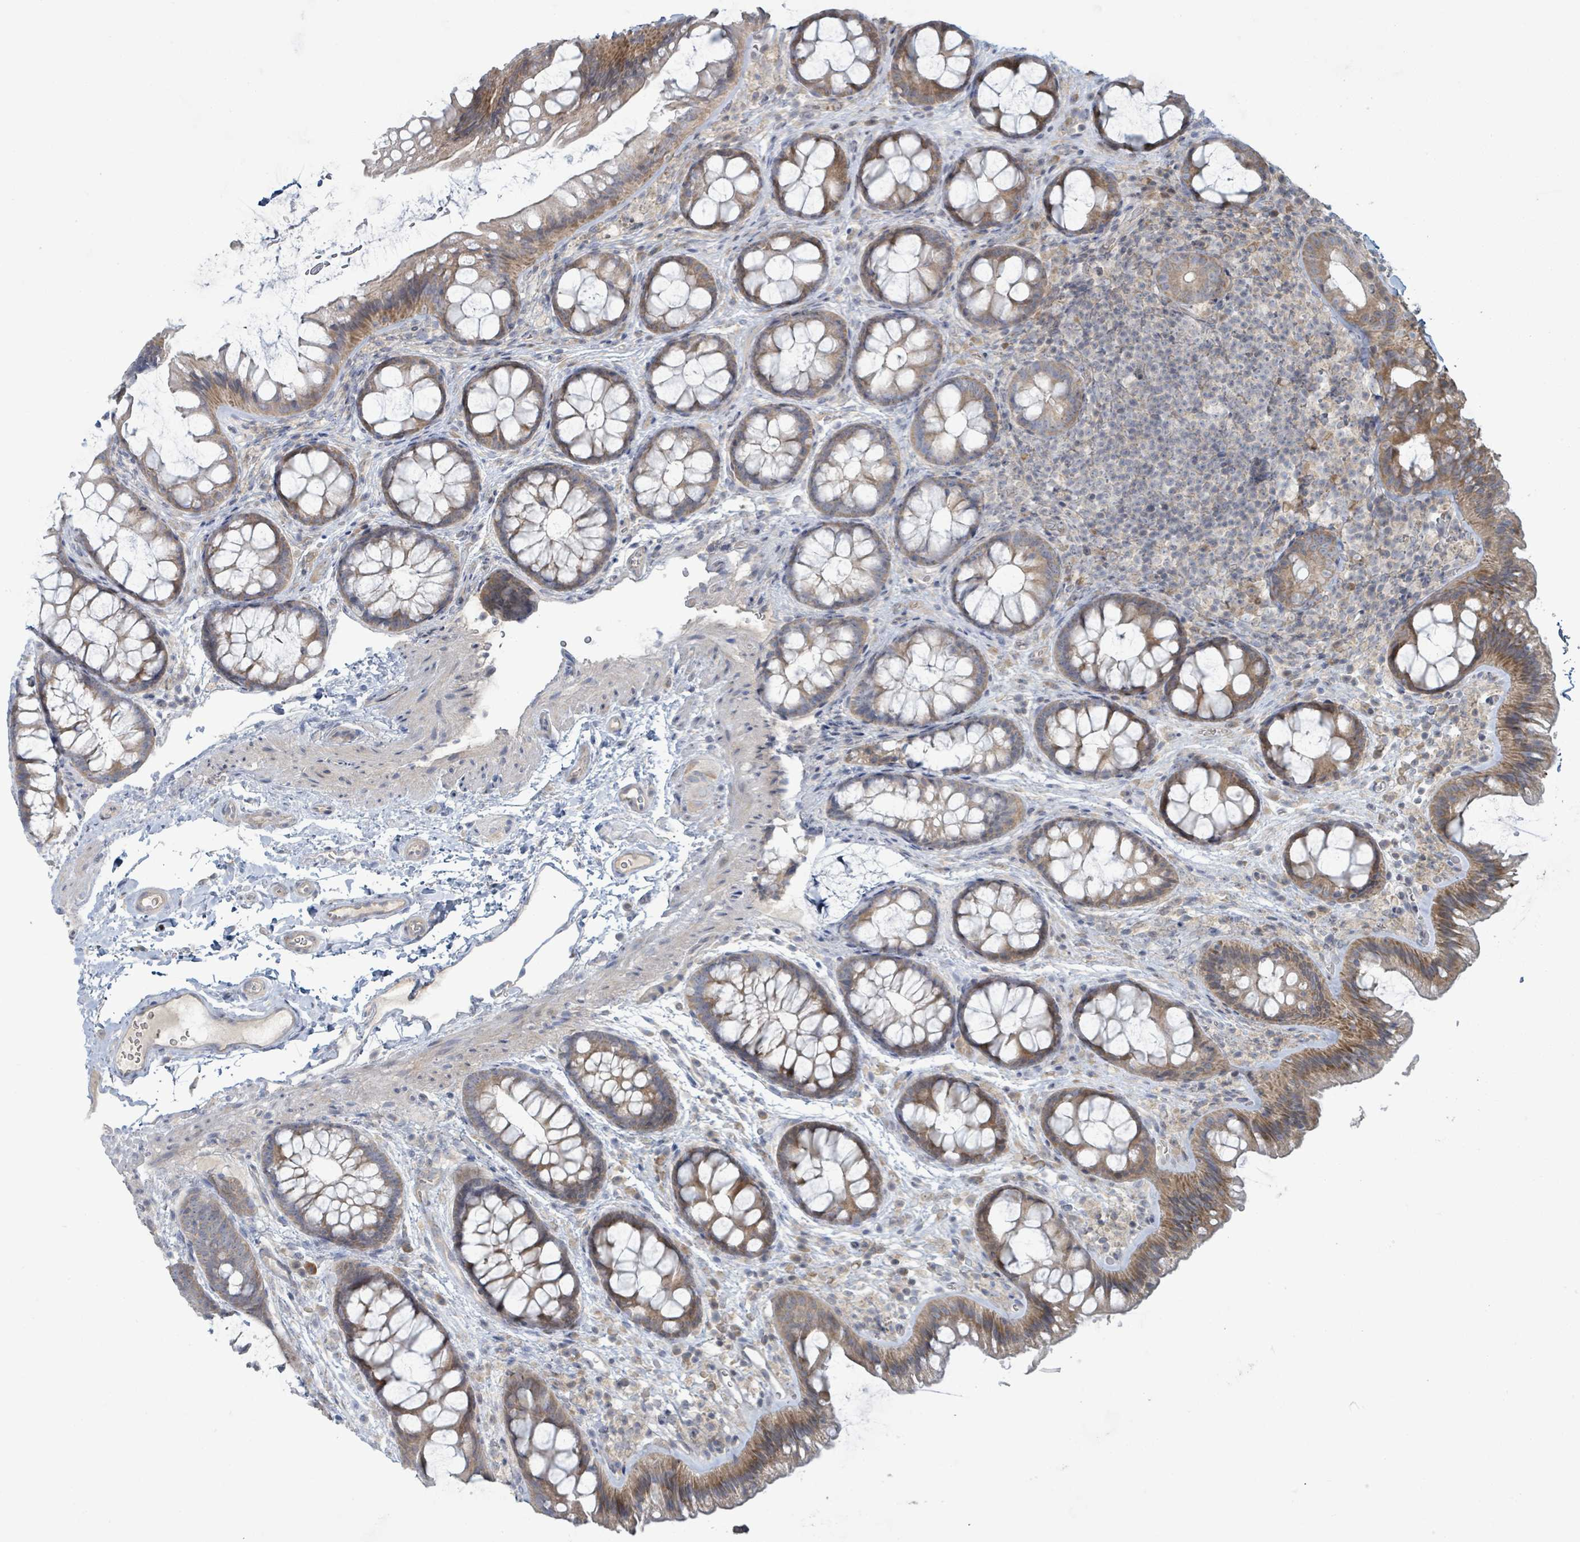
{"staining": {"intensity": "weak", "quantity": "25%-75%", "location": "cytoplasmic/membranous"}, "tissue": "colon", "cell_type": "Endothelial cells", "image_type": "normal", "snomed": [{"axis": "morphology", "description": "Normal tissue, NOS"}, {"axis": "topography", "description": "Colon"}], "caption": "Colon stained with DAB (3,3'-diaminobenzidine) immunohistochemistry (IHC) shows low levels of weak cytoplasmic/membranous expression in approximately 25%-75% of endothelial cells.", "gene": "RPL32", "patient": {"sex": "male", "age": 46}}